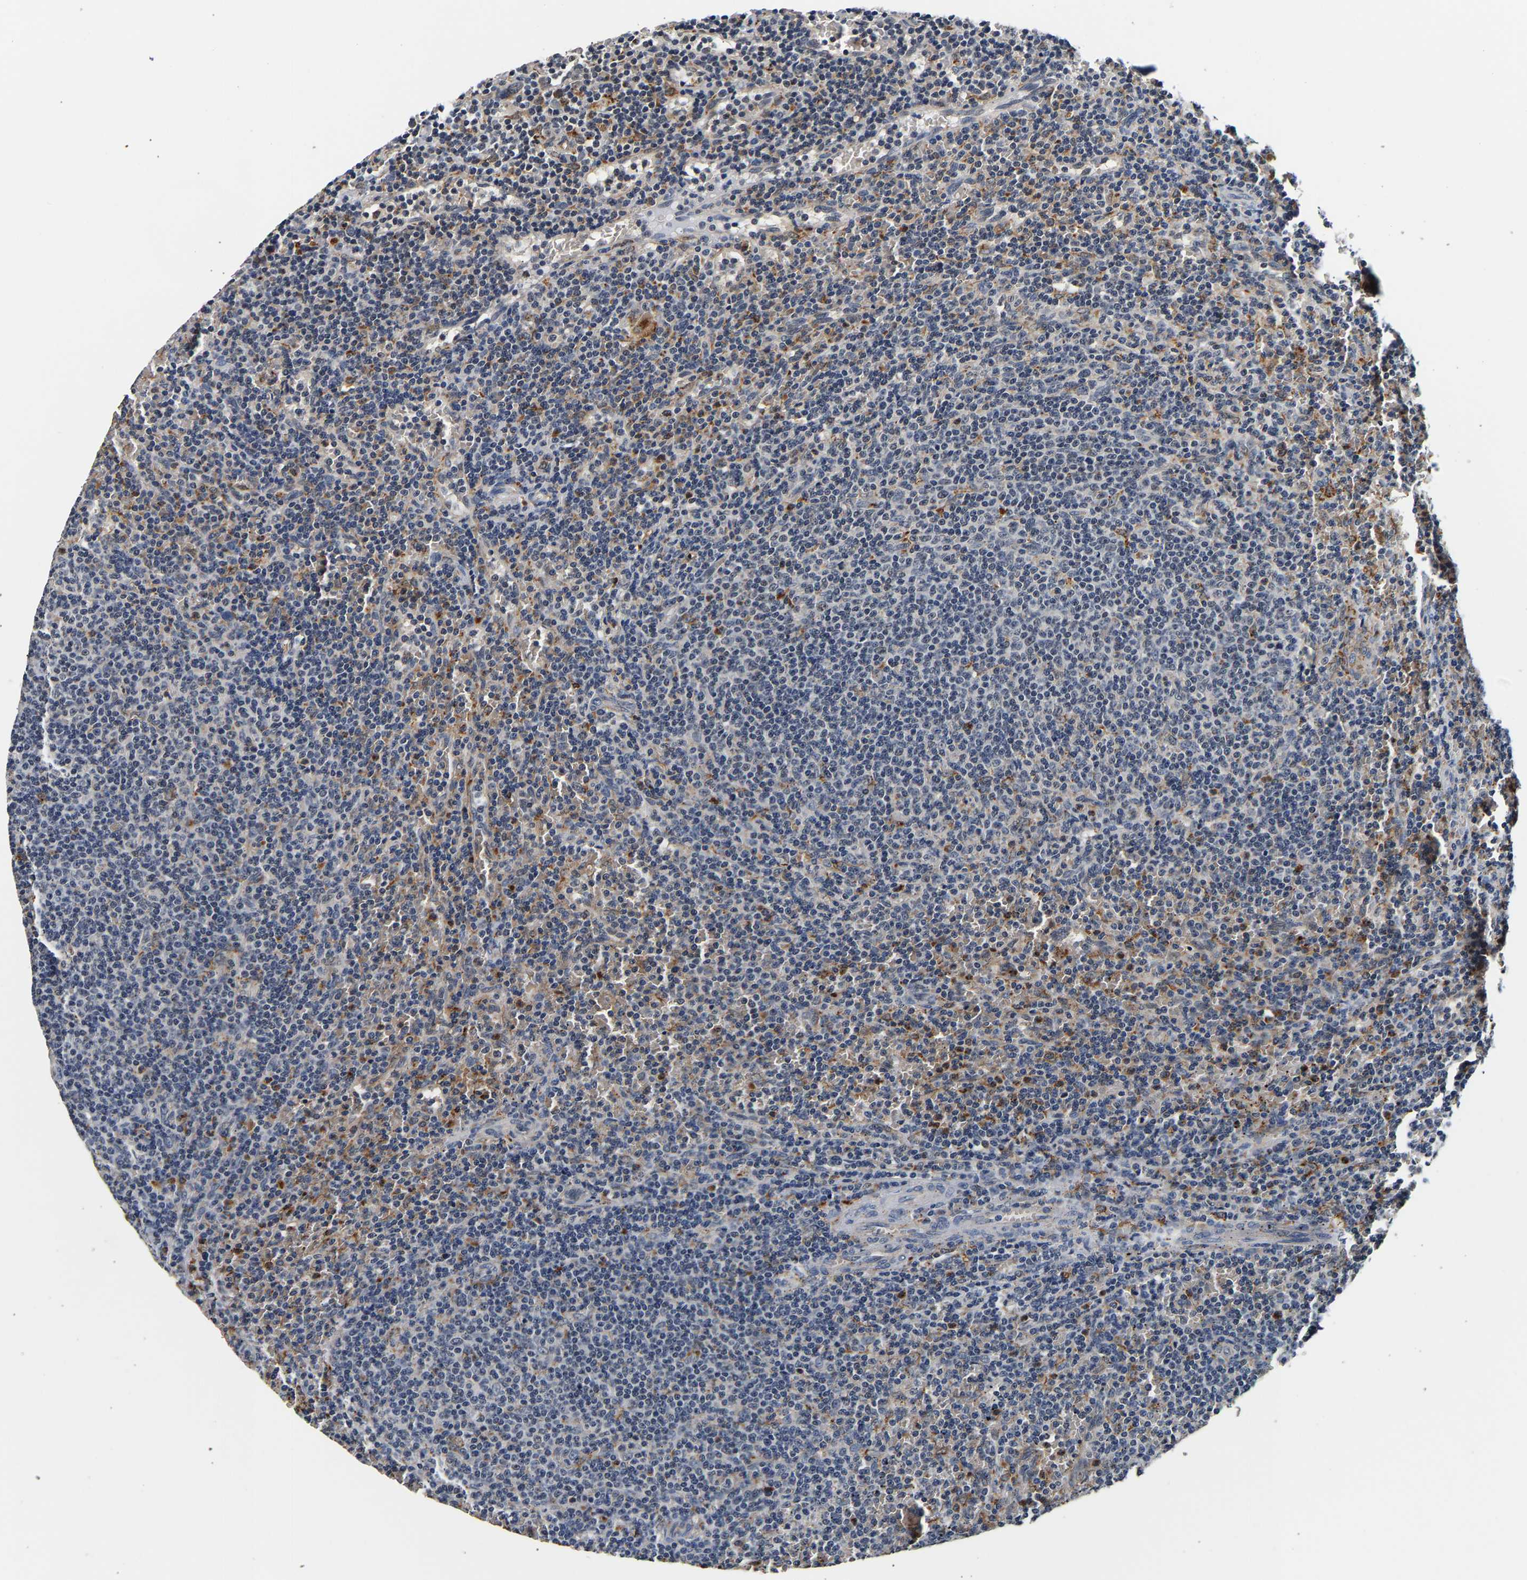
{"staining": {"intensity": "negative", "quantity": "none", "location": "none"}, "tissue": "lymphoma", "cell_type": "Tumor cells", "image_type": "cancer", "snomed": [{"axis": "morphology", "description": "Malignant lymphoma, non-Hodgkin's type, Low grade"}, {"axis": "topography", "description": "Spleen"}], "caption": "Lymphoma was stained to show a protein in brown. There is no significant positivity in tumor cells. Brightfield microscopy of IHC stained with DAB (3,3'-diaminobenzidine) (brown) and hematoxylin (blue), captured at high magnification.", "gene": "SMU1", "patient": {"sex": "female", "age": 50}}